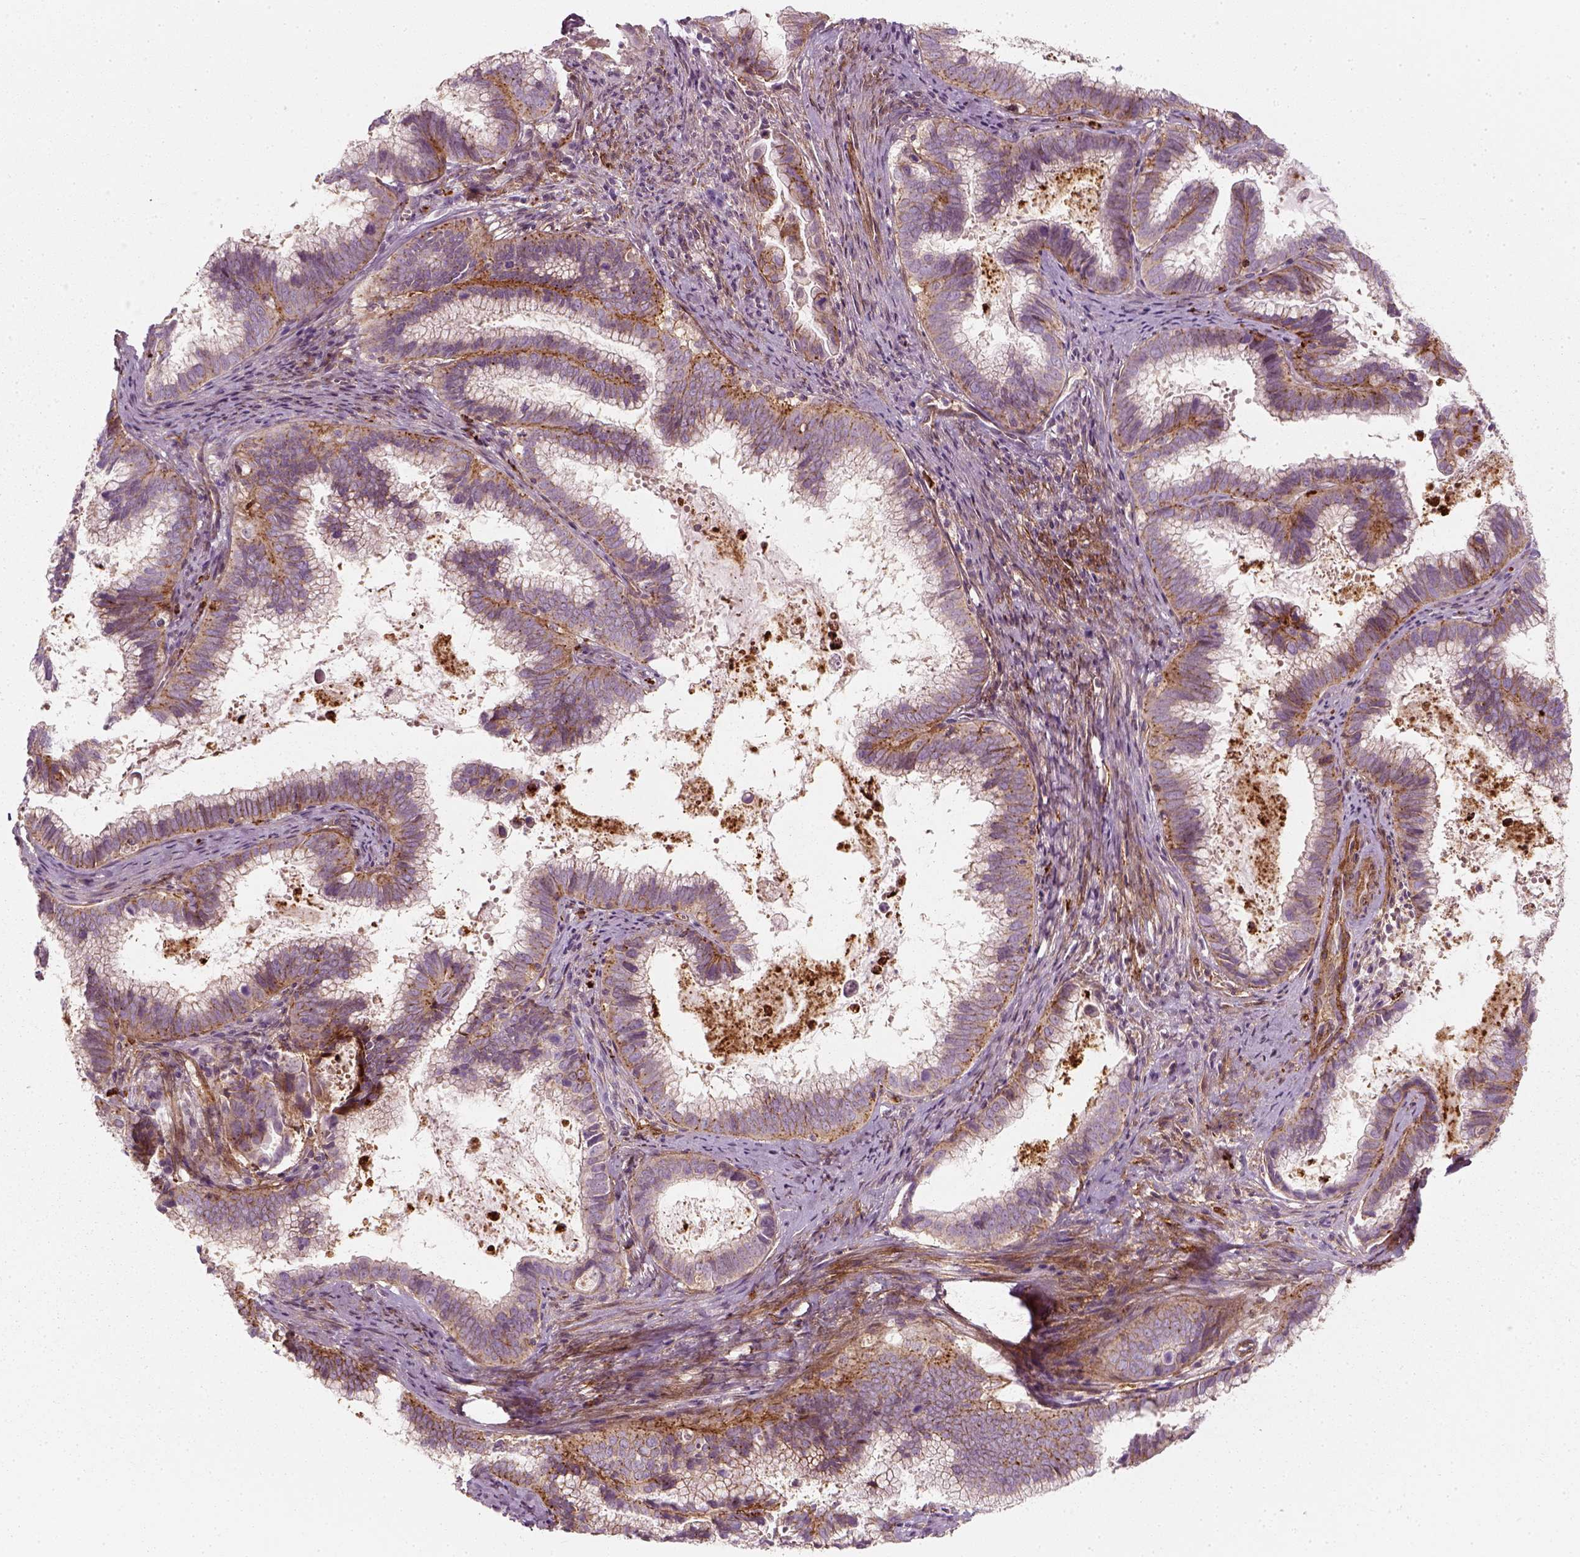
{"staining": {"intensity": "moderate", "quantity": ">75%", "location": "cytoplasmic/membranous"}, "tissue": "cervical cancer", "cell_type": "Tumor cells", "image_type": "cancer", "snomed": [{"axis": "morphology", "description": "Adenocarcinoma, NOS"}, {"axis": "topography", "description": "Cervix"}], "caption": "High-magnification brightfield microscopy of cervical adenocarcinoma stained with DAB (brown) and counterstained with hematoxylin (blue). tumor cells exhibit moderate cytoplasmic/membranous staining is present in about>75% of cells.", "gene": "NPTN", "patient": {"sex": "female", "age": 61}}